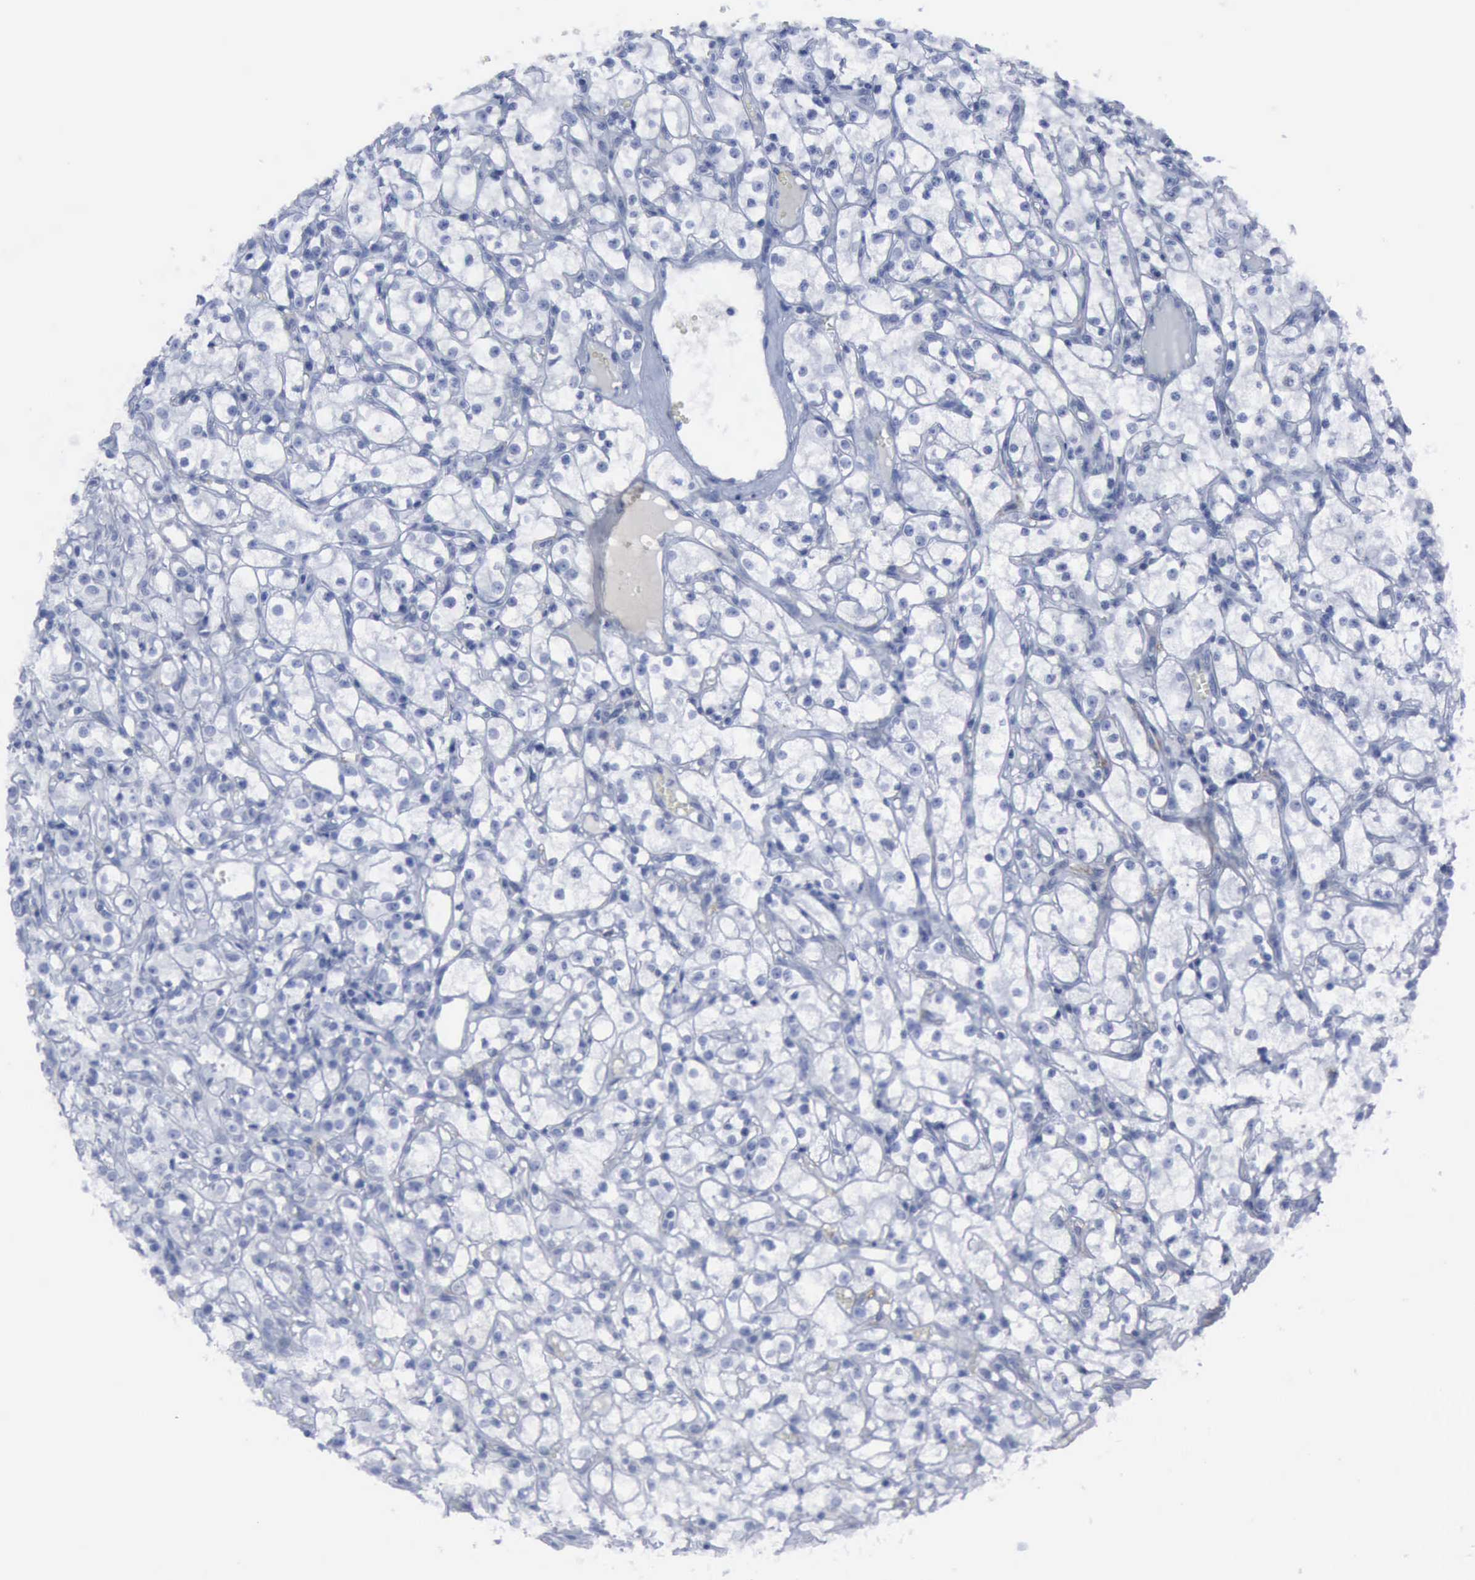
{"staining": {"intensity": "negative", "quantity": "none", "location": "none"}, "tissue": "renal cancer", "cell_type": "Tumor cells", "image_type": "cancer", "snomed": [{"axis": "morphology", "description": "Adenocarcinoma, NOS"}, {"axis": "topography", "description": "Kidney"}], "caption": "Histopathology image shows no protein staining in tumor cells of renal adenocarcinoma tissue.", "gene": "NGFR", "patient": {"sex": "male", "age": 61}}